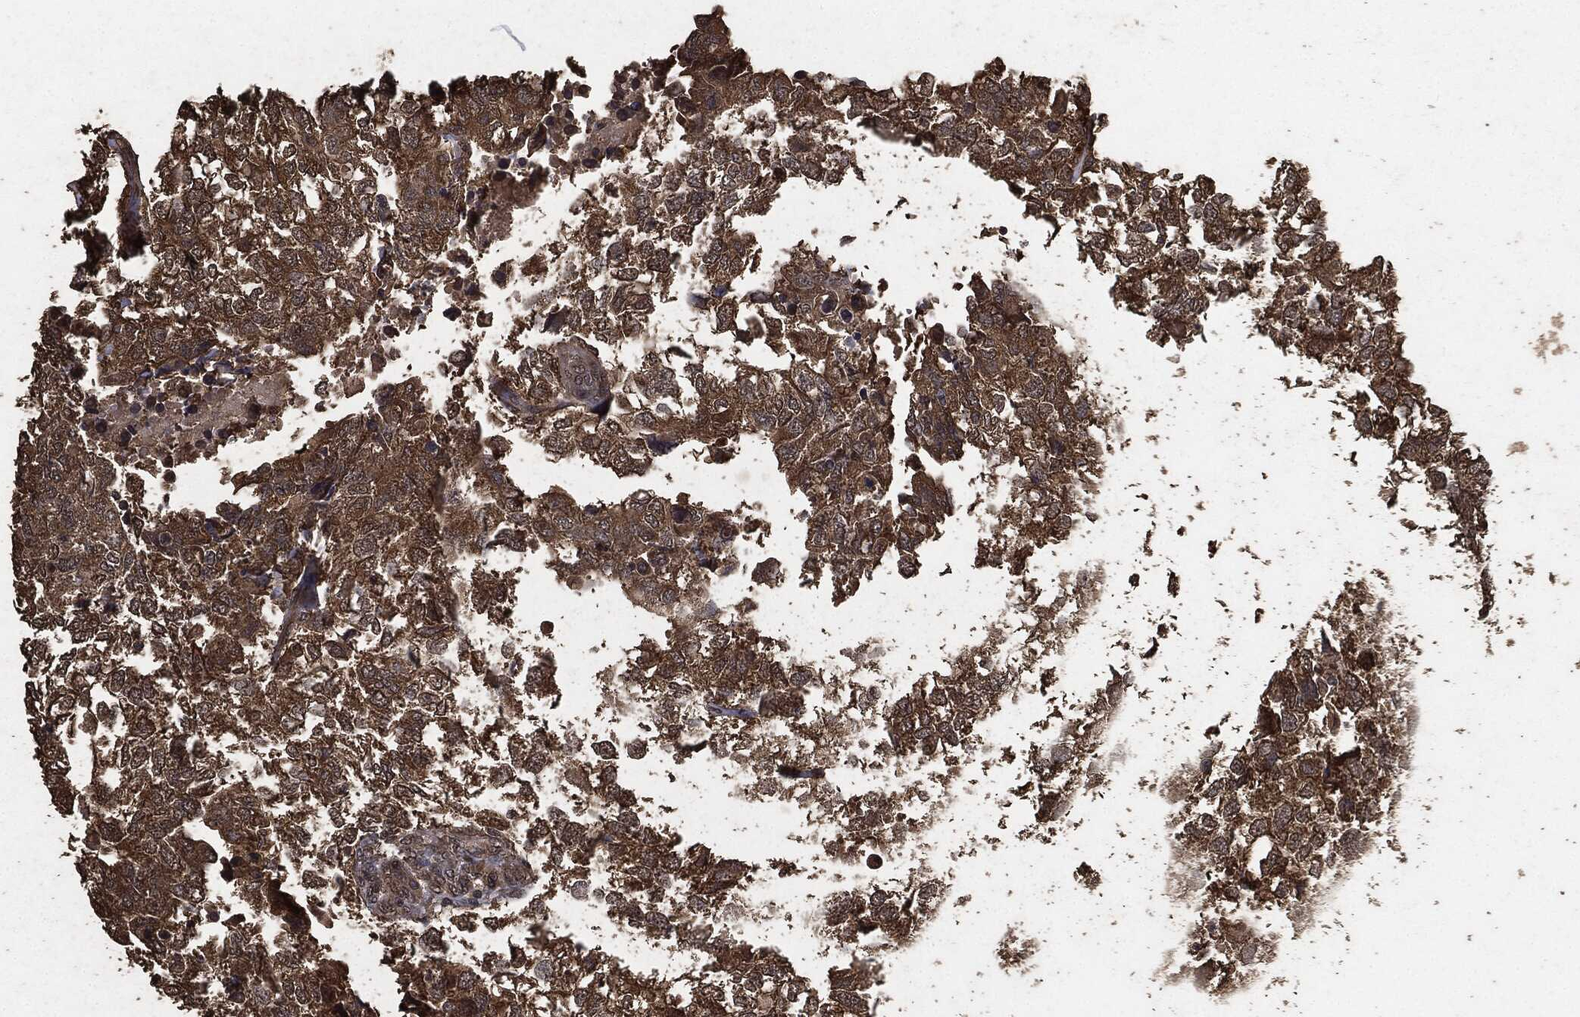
{"staining": {"intensity": "moderate", "quantity": ">75%", "location": "cytoplasmic/membranous"}, "tissue": "breast cancer", "cell_type": "Tumor cells", "image_type": "cancer", "snomed": [{"axis": "morphology", "description": "Duct carcinoma"}, {"axis": "topography", "description": "Breast"}], "caption": "Breast cancer (invasive ductal carcinoma) was stained to show a protein in brown. There is medium levels of moderate cytoplasmic/membranous staining in about >75% of tumor cells.", "gene": "AKT1S1", "patient": {"sex": "female", "age": 30}}